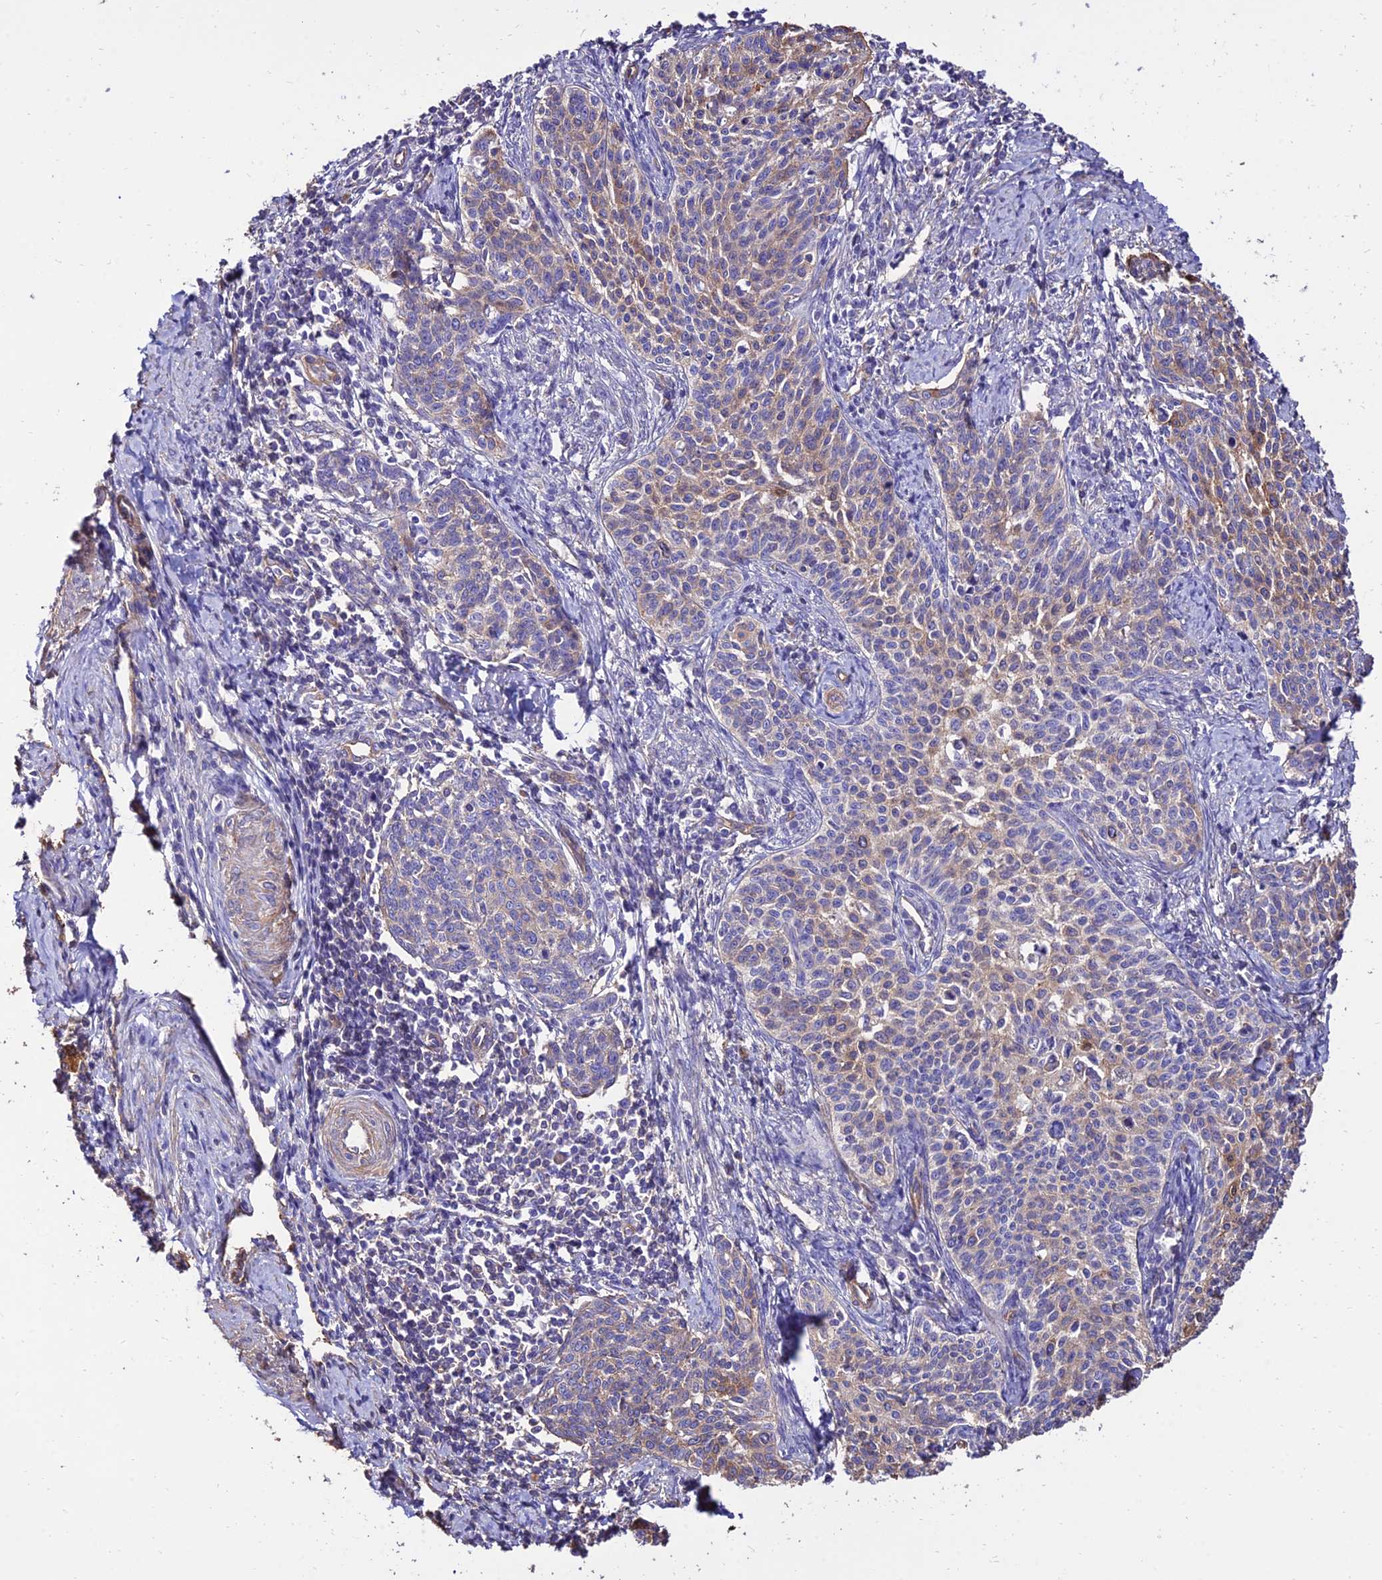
{"staining": {"intensity": "moderate", "quantity": "25%-75%", "location": "cytoplasmic/membranous"}, "tissue": "cervical cancer", "cell_type": "Tumor cells", "image_type": "cancer", "snomed": [{"axis": "morphology", "description": "Squamous cell carcinoma, NOS"}, {"axis": "topography", "description": "Cervix"}], "caption": "Cervical cancer (squamous cell carcinoma) was stained to show a protein in brown. There is medium levels of moderate cytoplasmic/membranous expression in about 25%-75% of tumor cells. The staining was performed using DAB to visualize the protein expression in brown, while the nuclei were stained in blue with hematoxylin (Magnification: 20x).", "gene": "CALM2", "patient": {"sex": "female", "age": 39}}